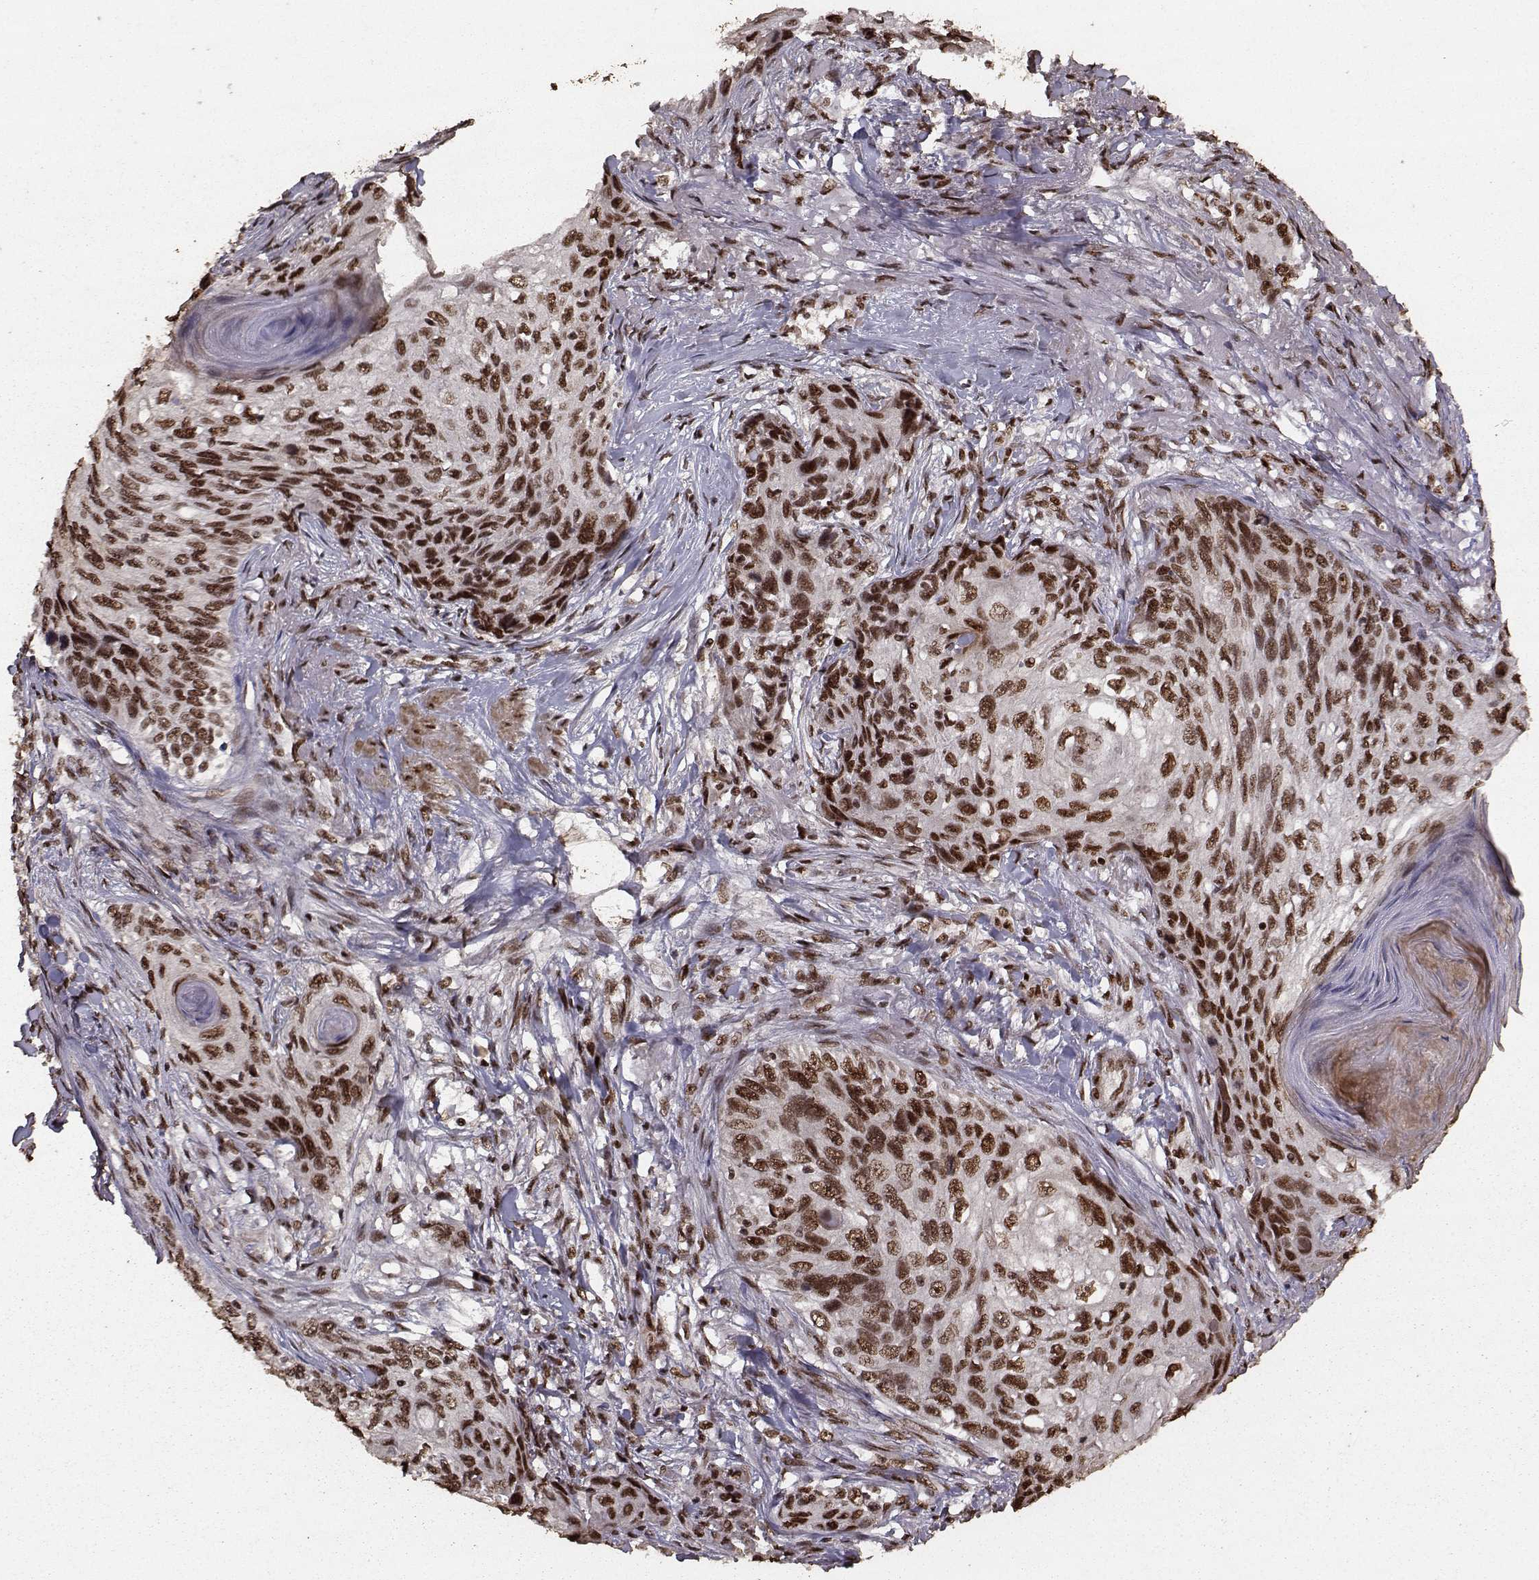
{"staining": {"intensity": "strong", "quantity": ">75%", "location": "nuclear"}, "tissue": "skin cancer", "cell_type": "Tumor cells", "image_type": "cancer", "snomed": [{"axis": "morphology", "description": "Squamous cell carcinoma, NOS"}, {"axis": "topography", "description": "Skin"}], "caption": "Strong nuclear staining is present in approximately >75% of tumor cells in skin squamous cell carcinoma. (brown staining indicates protein expression, while blue staining denotes nuclei).", "gene": "SF1", "patient": {"sex": "male", "age": 92}}